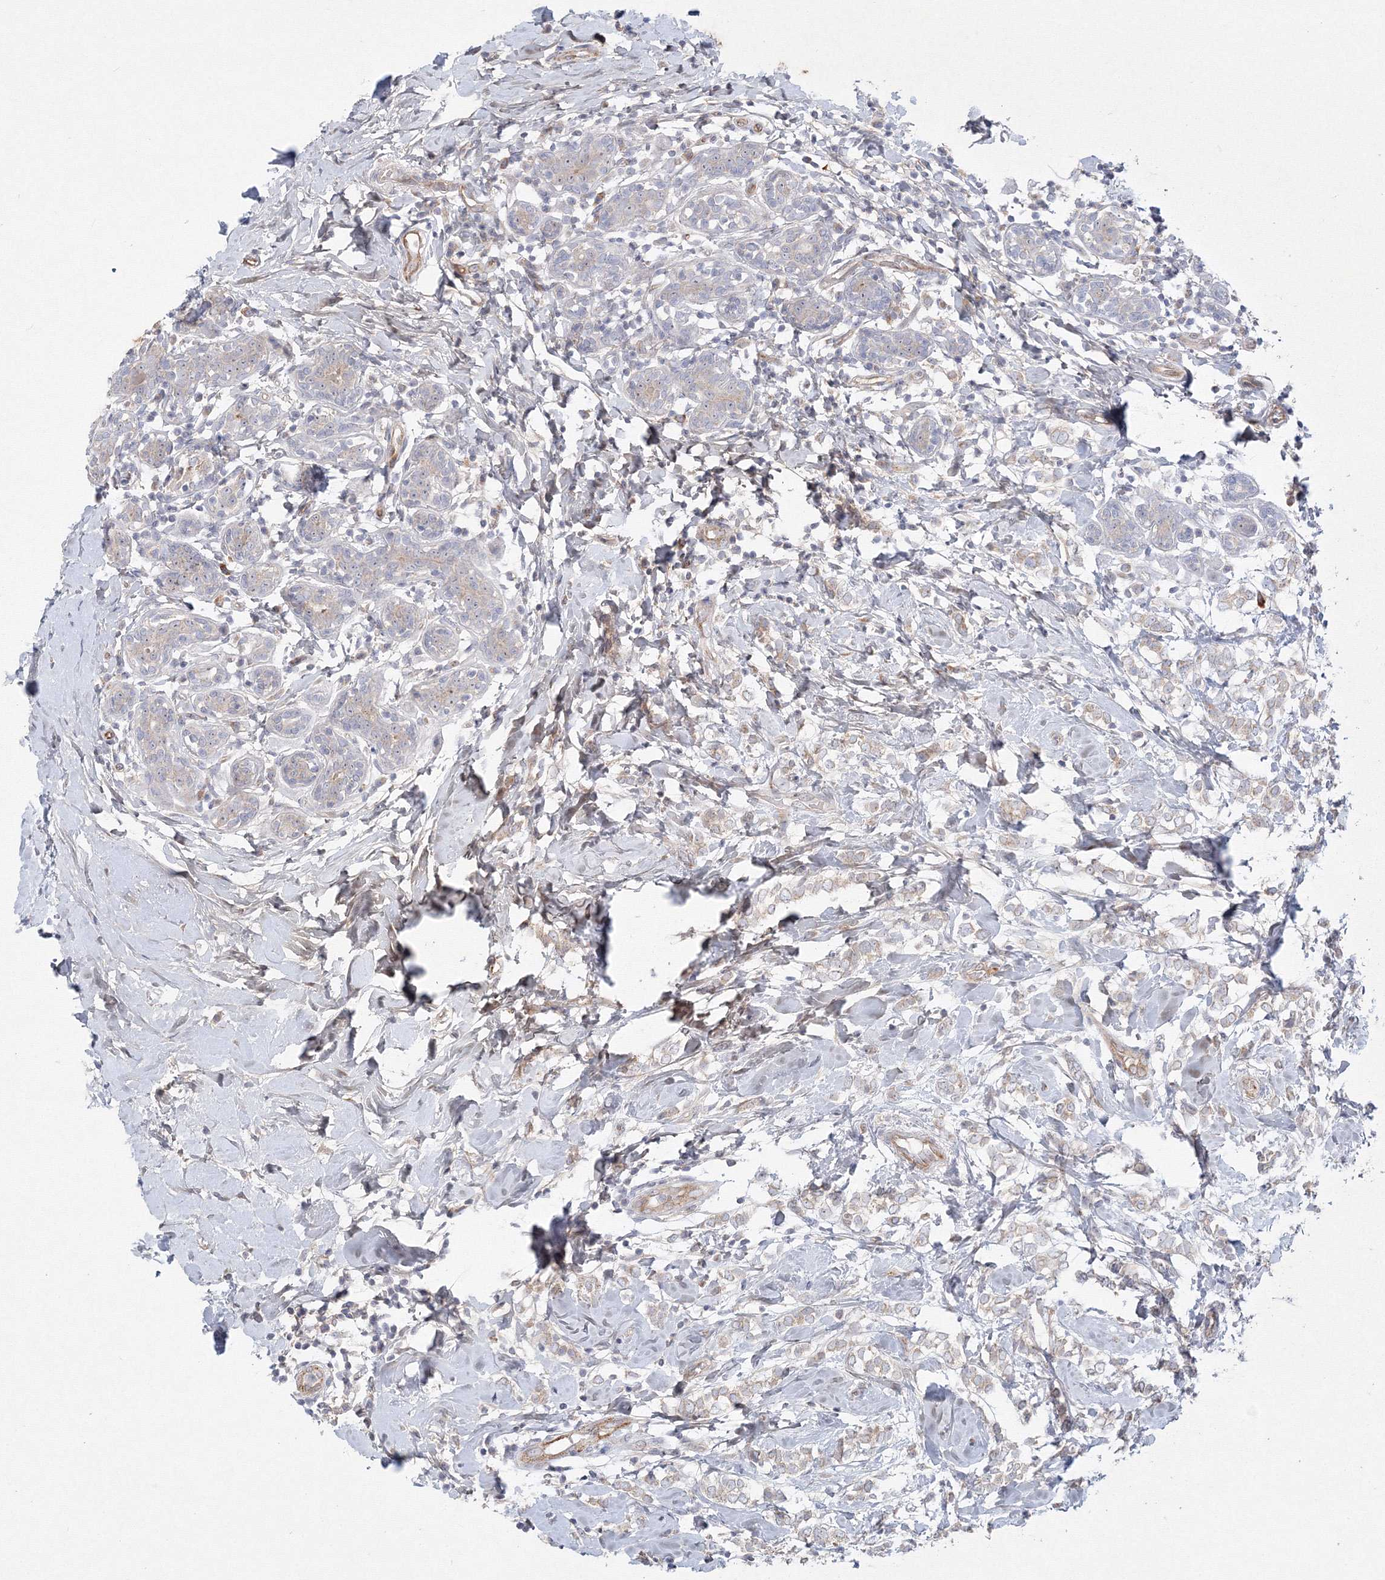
{"staining": {"intensity": "weak", "quantity": "<25%", "location": "cytoplasmic/membranous"}, "tissue": "breast cancer", "cell_type": "Tumor cells", "image_type": "cancer", "snomed": [{"axis": "morphology", "description": "Normal tissue, NOS"}, {"axis": "morphology", "description": "Lobular carcinoma"}, {"axis": "topography", "description": "Breast"}], "caption": "Immunohistochemical staining of human breast lobular carcinoma exhibits no significant expression in tumor cells.", "gene": "WDR49", "patient": {"sex": "female", "age": 47}}